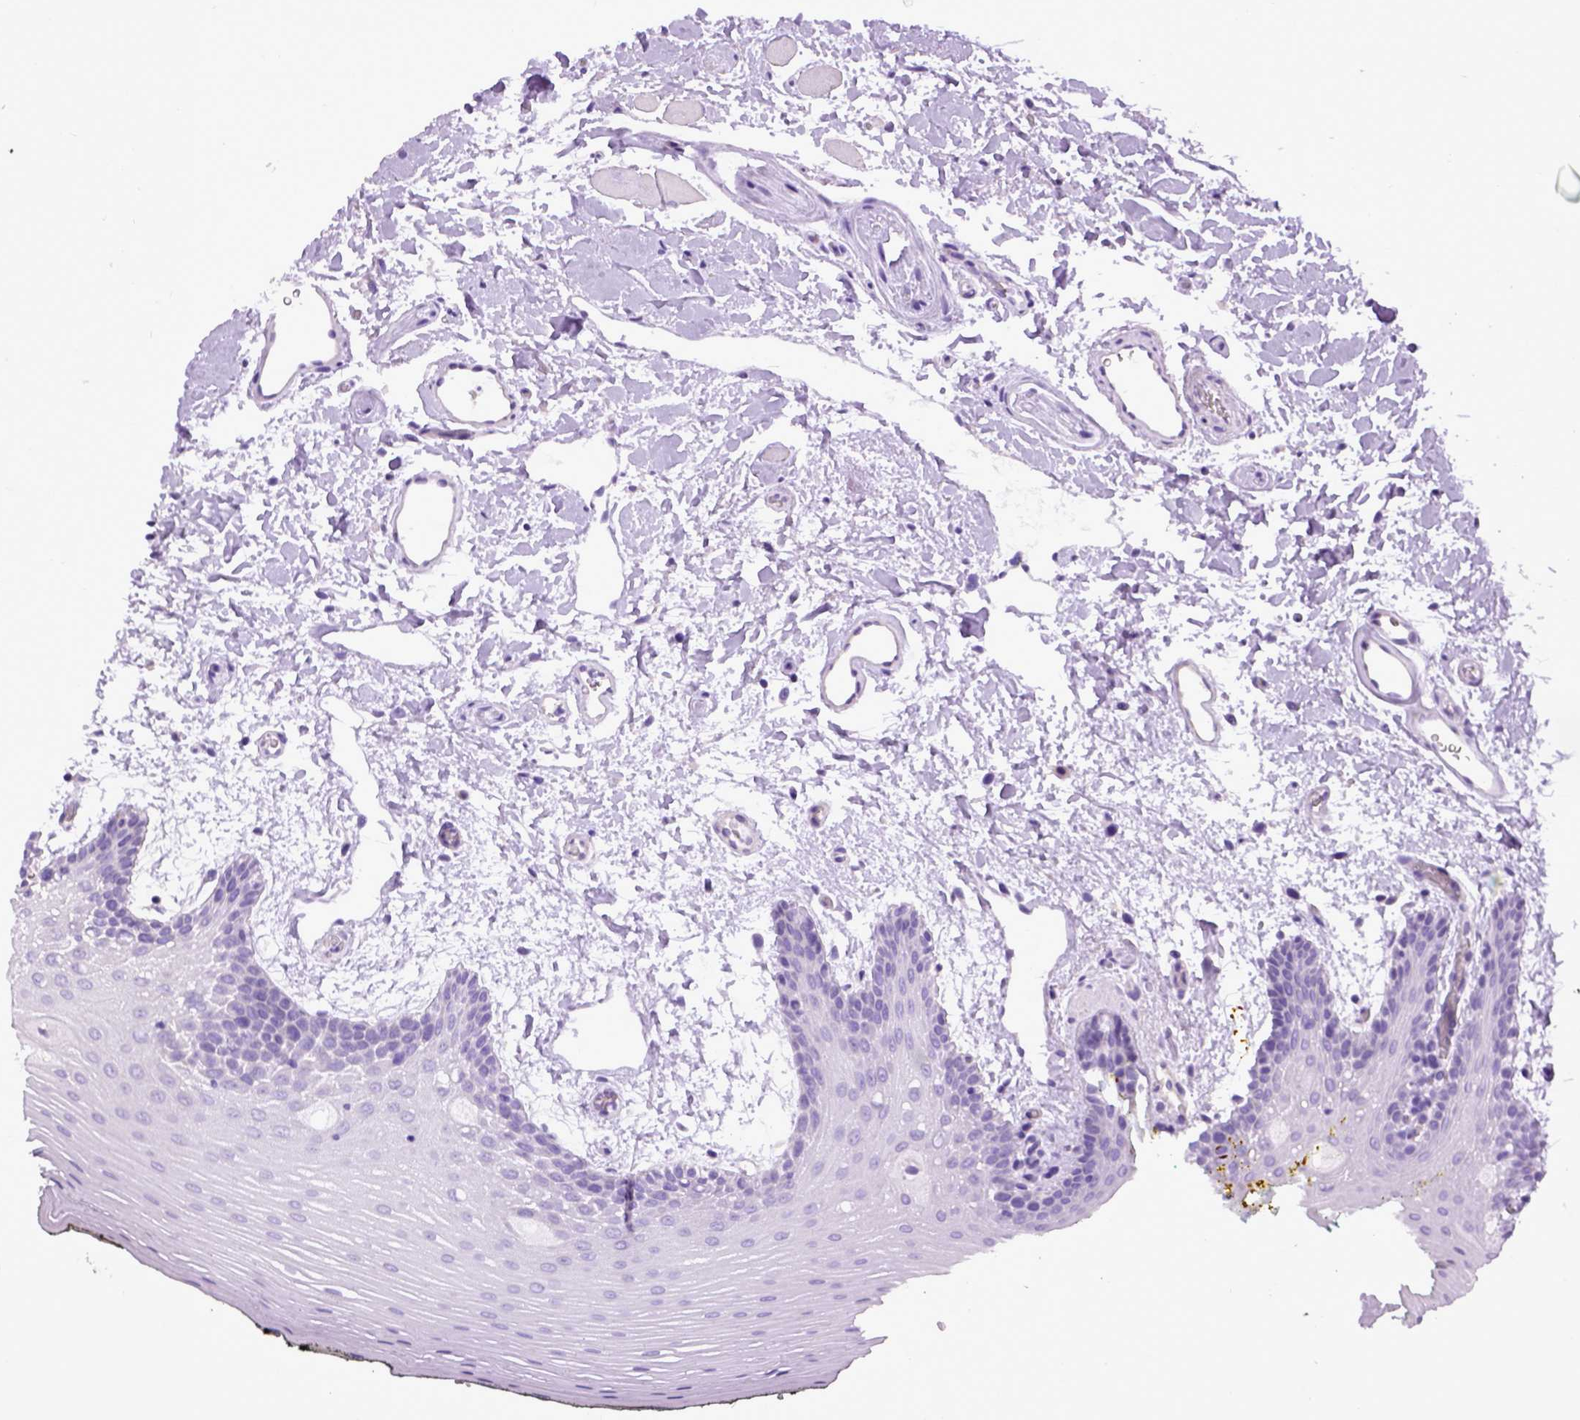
{"staining": {"intensity": "negative", "quantity": "none", "location": "none"}, "tissue": "oral mucosa", "cell_type": "Squamous epithelial cells", "image_type": "normal", "snomed": [{"axis": "morphology", "description": "Normal tissue, NOS"}, {"axis": "topography", "description": "Oral tissue"}, {"axis": "topography", "description": "Head-Neck"}], "caption": "This is an IHC histopathology image of benign oral mucosa. There is no staining in squamous epithelial cells.", "gene": "ENG", "patient": {"sex": "male", "age": 65}}